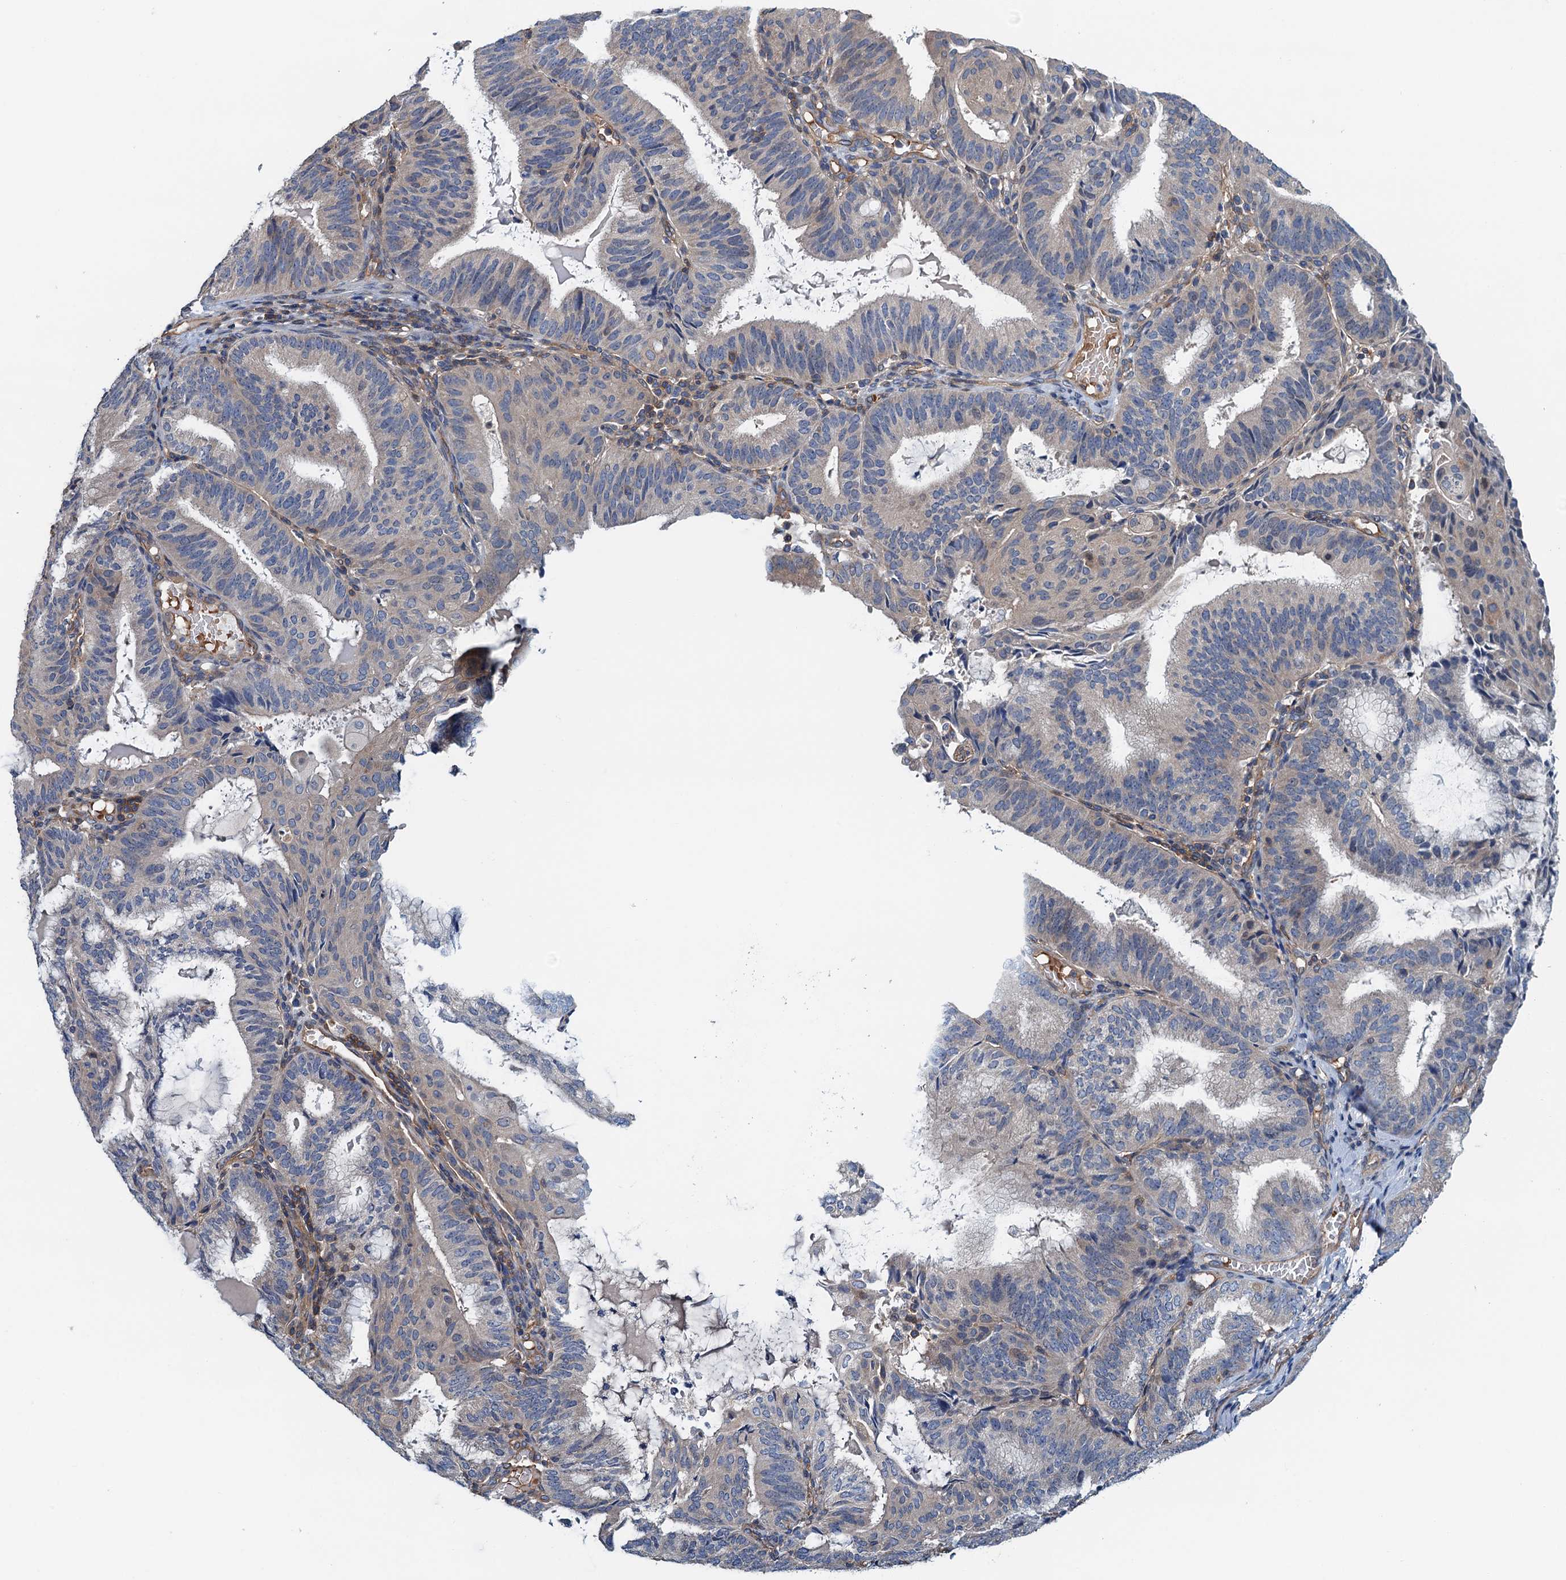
{"staining": {"intensity": "negative", "quantity": "none", "location": "none"}, "tissue": "endometrial cancer", "cell_type": "Tumor cells", "image_type": "cancer", "snomed": [{"axis": "morphology", "description": "Adenocarcinoma, NOS"}, {"axis": "topography", "description": "Endometrium"}], "caption": "Immunohistochemical staining of human endometrial cancer reveals no significant positivity in tumor cells.", "gene": "ROGDI", "patient": {"sex": "female", "age": 49}}